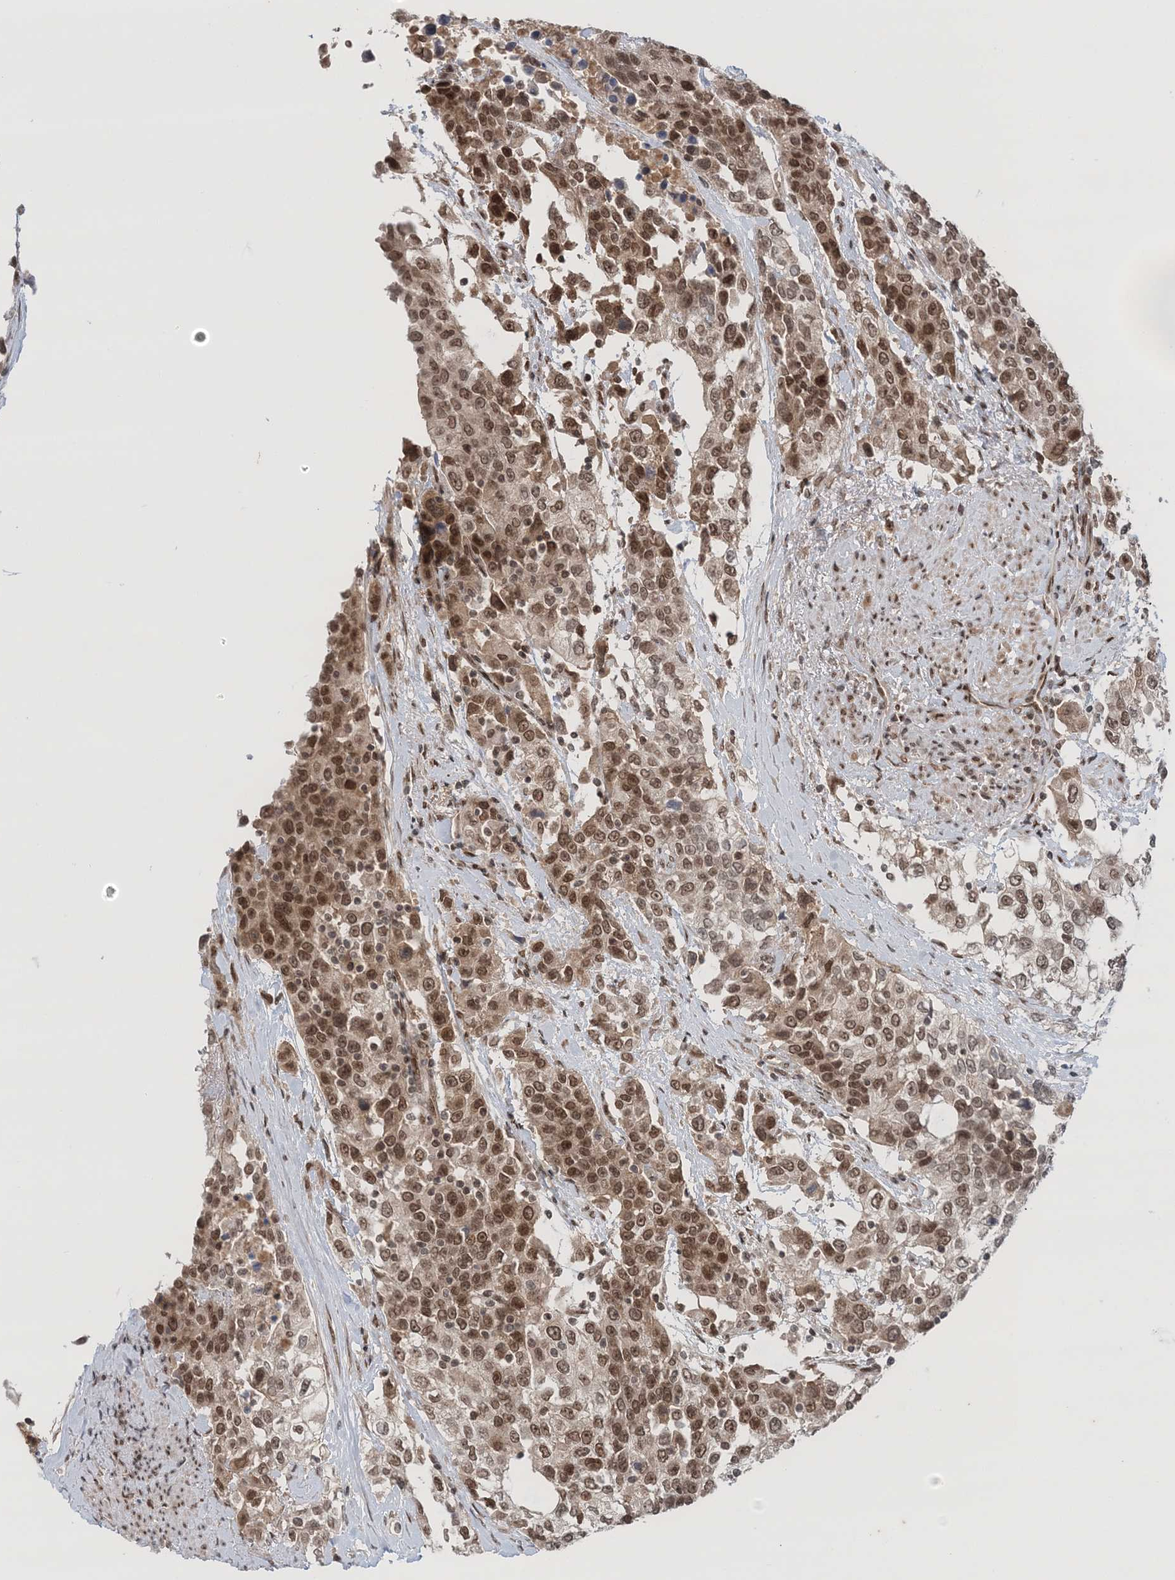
{"staining": {"intensity": "moderate", "quantity": ">75%", "location": "nuclear"}, "tissue": "urothelial cancer", "cell_type": "Tumor cells", "image_type": "cancer", "snomed": [{"axis": "morphology", "description": "Urothelial carcinoma, High grade"}, {"axis": "topography", "description": "Urinary bladder"}], "caption": "Protein expression by IHC reveals moderate nuclear expression in about >75% of tumor cells in high-grade urothelial carcinoma.", "gene": "NOA1", "patient": {"sex": "female", "age": 80}}